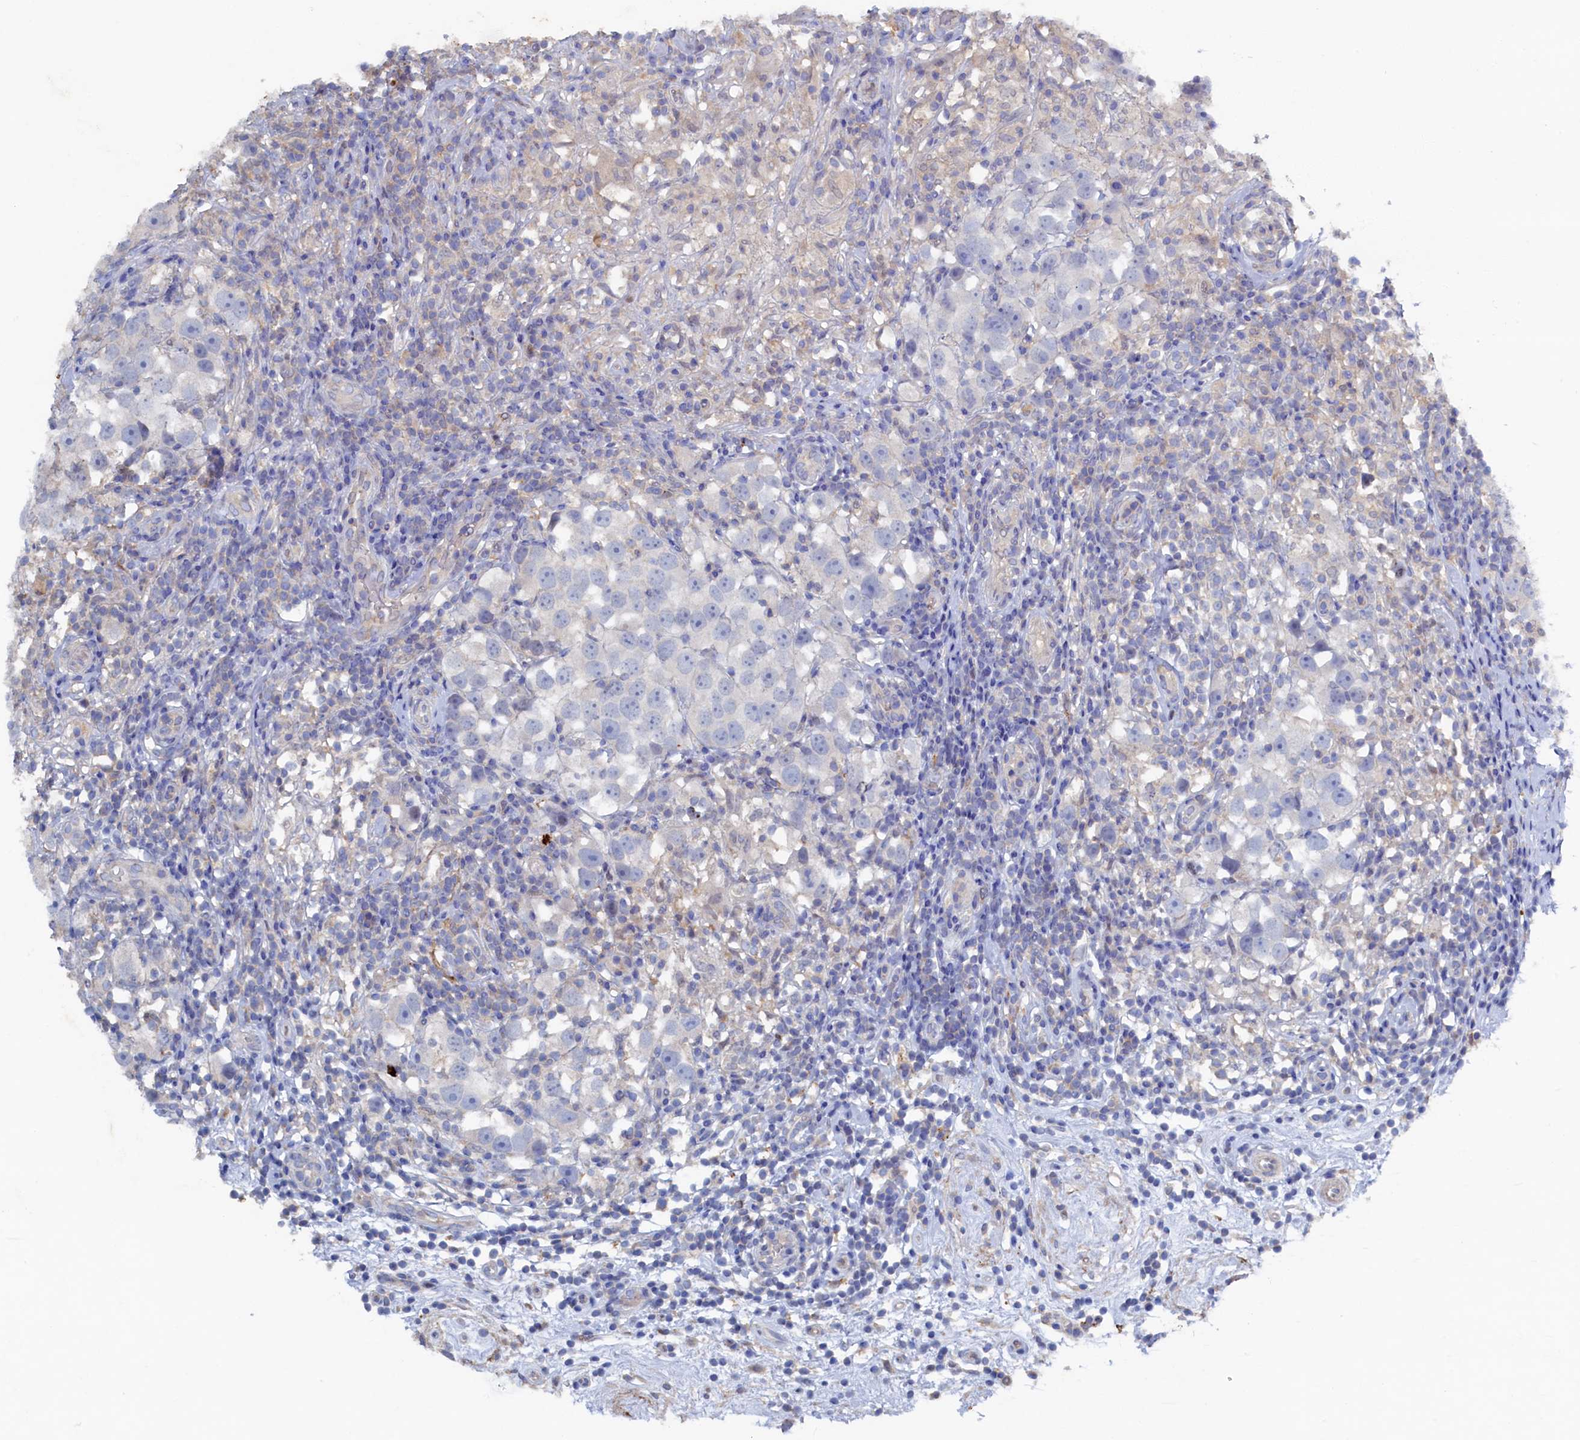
{"staining": {"intensity": "negative", "quantity": "none", "location": "none"}, "tissue": "testis cancer", "cell_type": "Tumor cells", "image_type": "cancer", "snomed": [{"axis": "morphology", "description": "Seminoma, NOS"}, {"axis": "topography", "description": "Testis"}], "caption": "Immunohistochemical staining of human seminoma (testis) shows no significant positivity in tumor cells.", "gene": "CBLIF", "patient": {"sex": "male", "age": 49}}